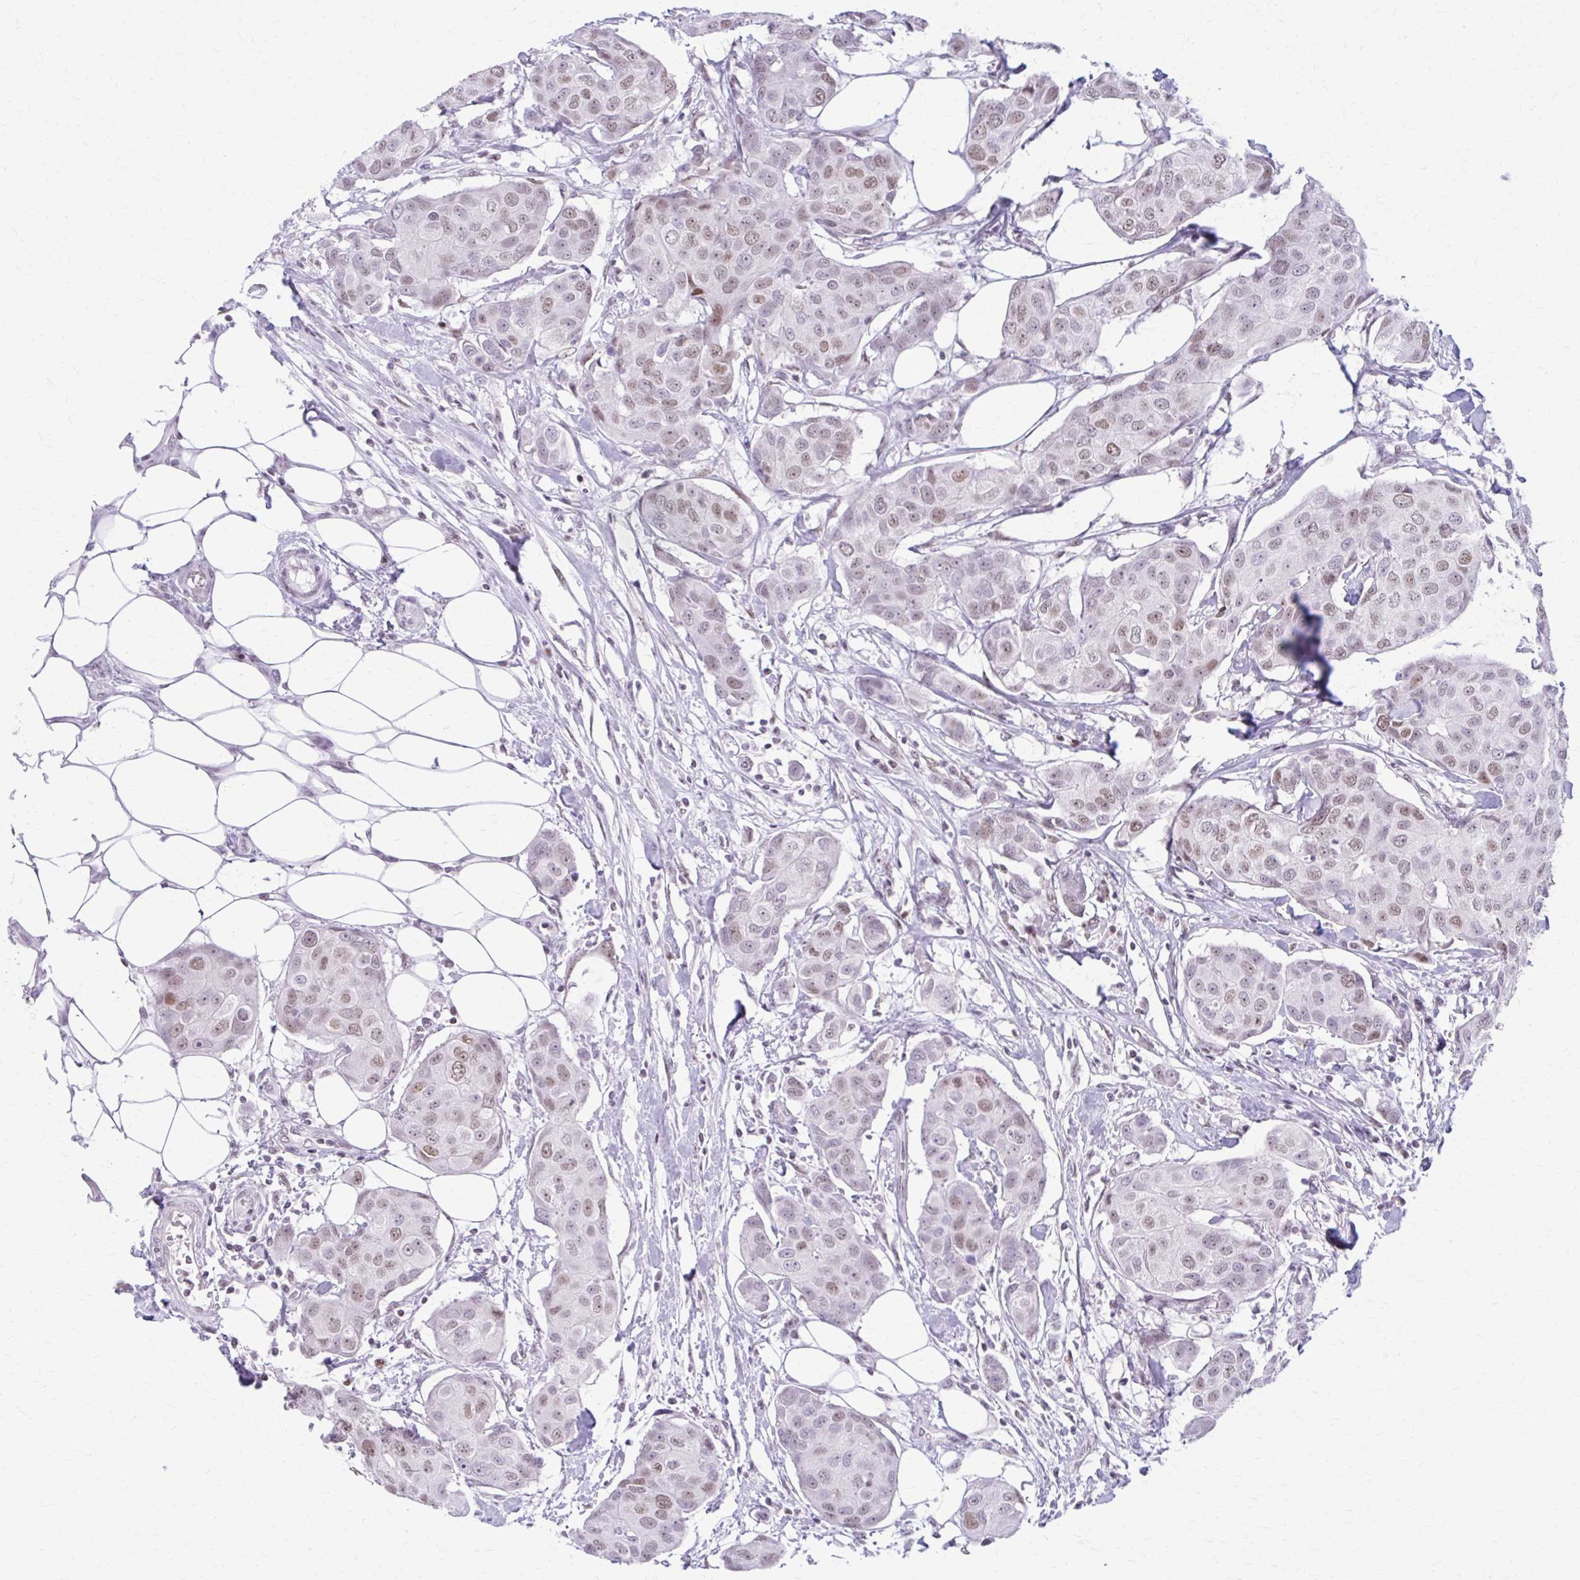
{"staining": {"intensity": "weak", "quantity": "25%-75%", "location": "nuclear"}, "tissue": "breast cancer", "cell_type": "Tumor cells", "image_type": "cancer", "snomed": [{"axis": "morphology", "description": "Duct carcinoma"}, {"axis": "topography", "description": "Breast"}, {"axis": "topography", "description": "Lymph node"}], "caption": "Breast cancer stained with DAB immunohistochemistry (IHC) shows low levels of weak nuclear positivity in about 25%-75% of tumor cells.", "gene": "PABIR1", "patient": {"sex": "female", "age": 80}}